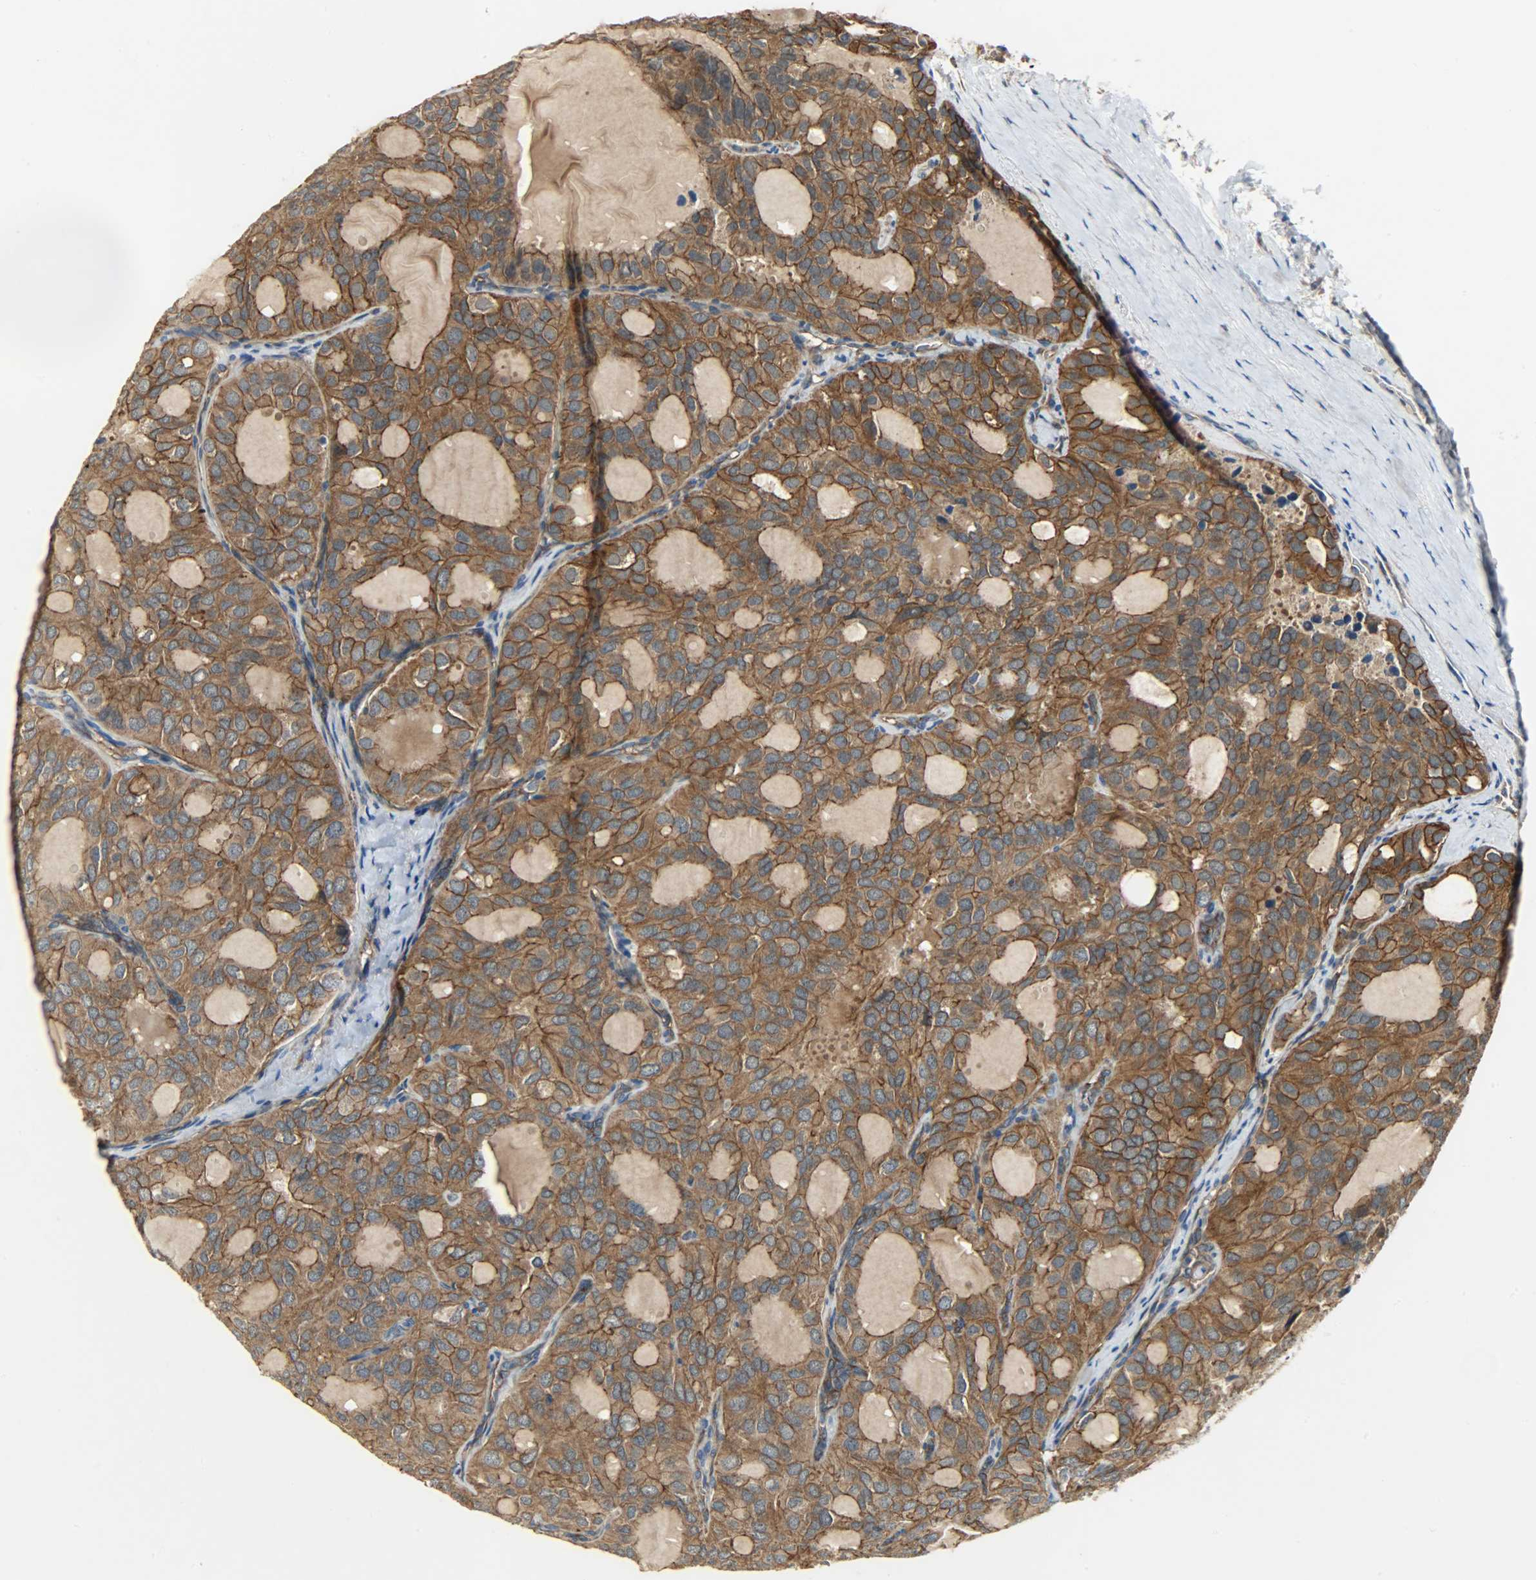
{"staining": {"intensity": "moderate", "quantity": ">75%", "location": "cytoplasmic/membranous"}, "tissue": "thyroid cancer", "cell_type": "Tumor cells", "image_type": "cancer", "snomed": [{"axis": "morphology", "description": "Follicular adenoma carcinoma, NOS"}, {"axis": "topography", "description": "Thyroid gland"}], "caption": "High-magnification brightfield microscopy of thyroid cancer (follicular adenoma carcinoma) stained with DAB (3,3'-diaminobenzidine) (brown) and counterstained with hematoxylin (blue). tumor cells exhibit moderate cytoplasmic/membranous positivity is seen in about>75% of cells. The protein of interest is stained brown, and the nuclei are stained in blue (DAB IHC with brightfield microscopy, high magnification).", "gene": "KIAA1217", "patient": {"sex": "male", "age": 75}}